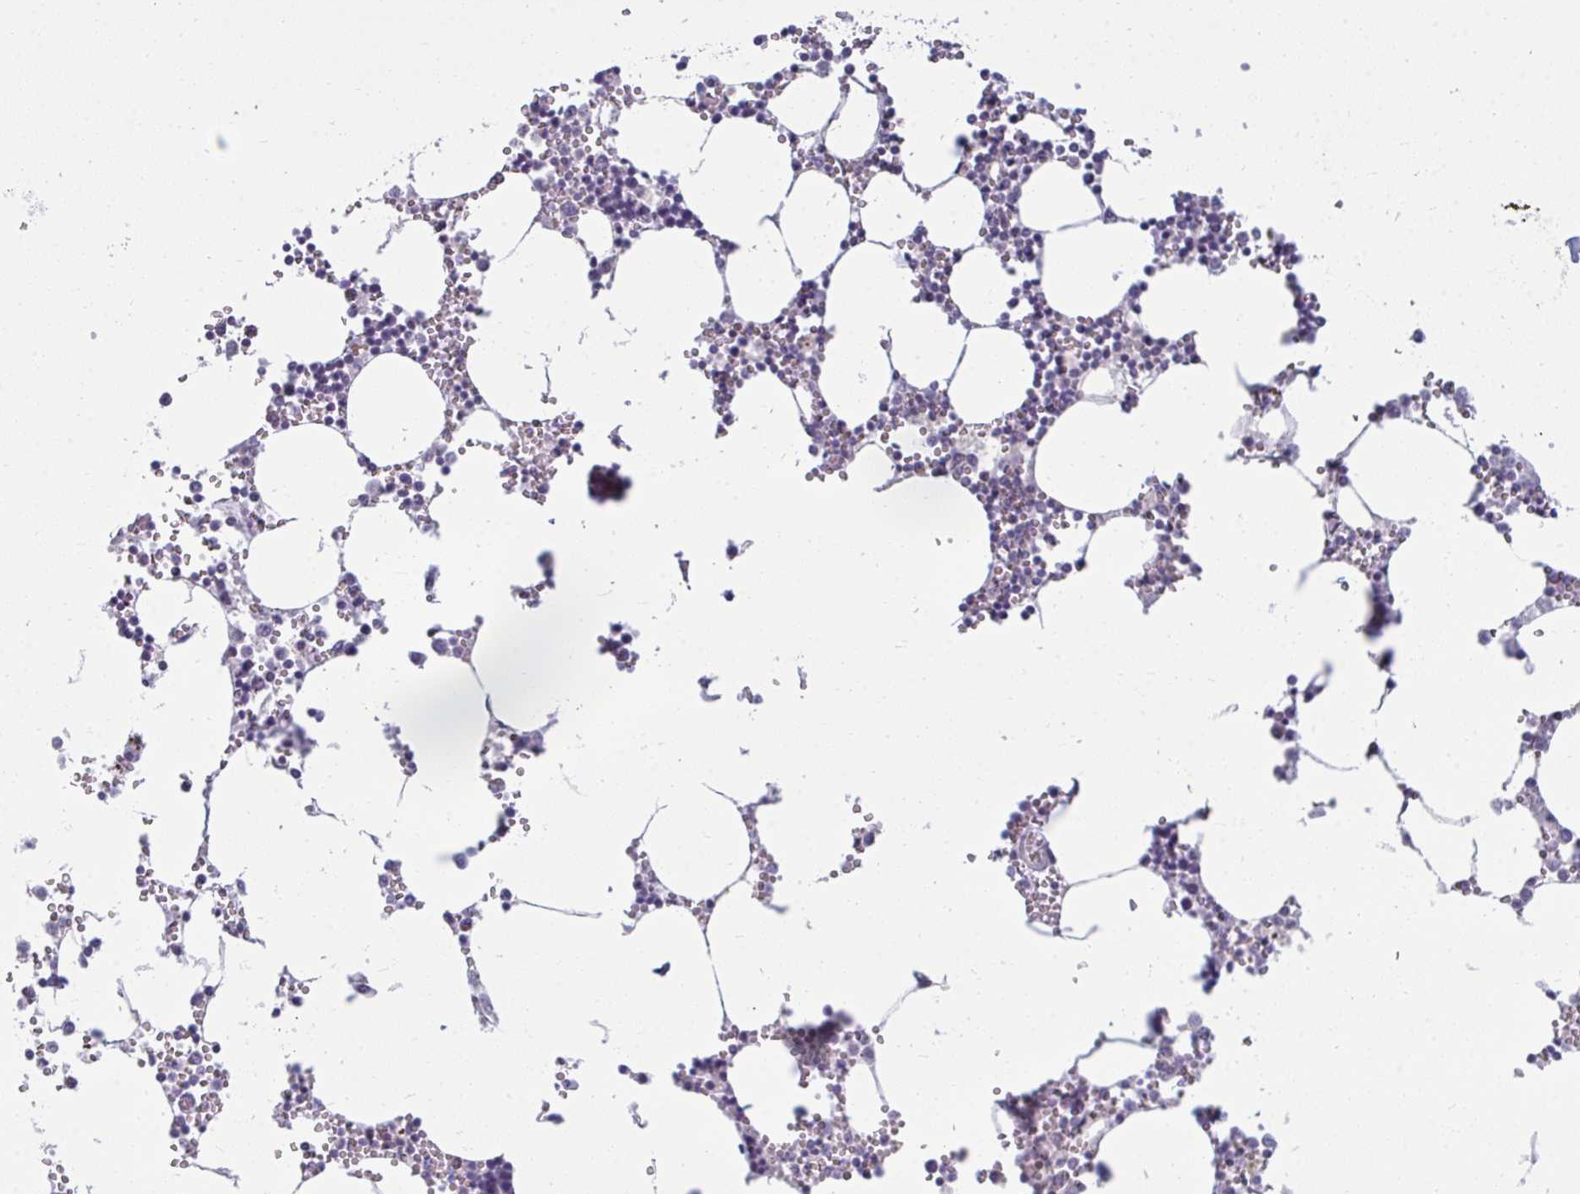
{"staining": {"intensity": "negative", "quantity": "none", "location": "none"}, "tissue": "bone marrow", "cell_type": "Hematopoietic cells", "image_type": "normal", "snomed": [{"axis": "morphology", "description": "Normal tissue, NOS"}, {"axis": "topography", "description": "Bone marrow"}], "caption": "This is a photomicrograph of immunohistochemistry staining of normal bone marrow, which shows no staining in hematopoietic cells.", "gene": "RNASEH1", "patient": {"sex": "male", "age": 54}}